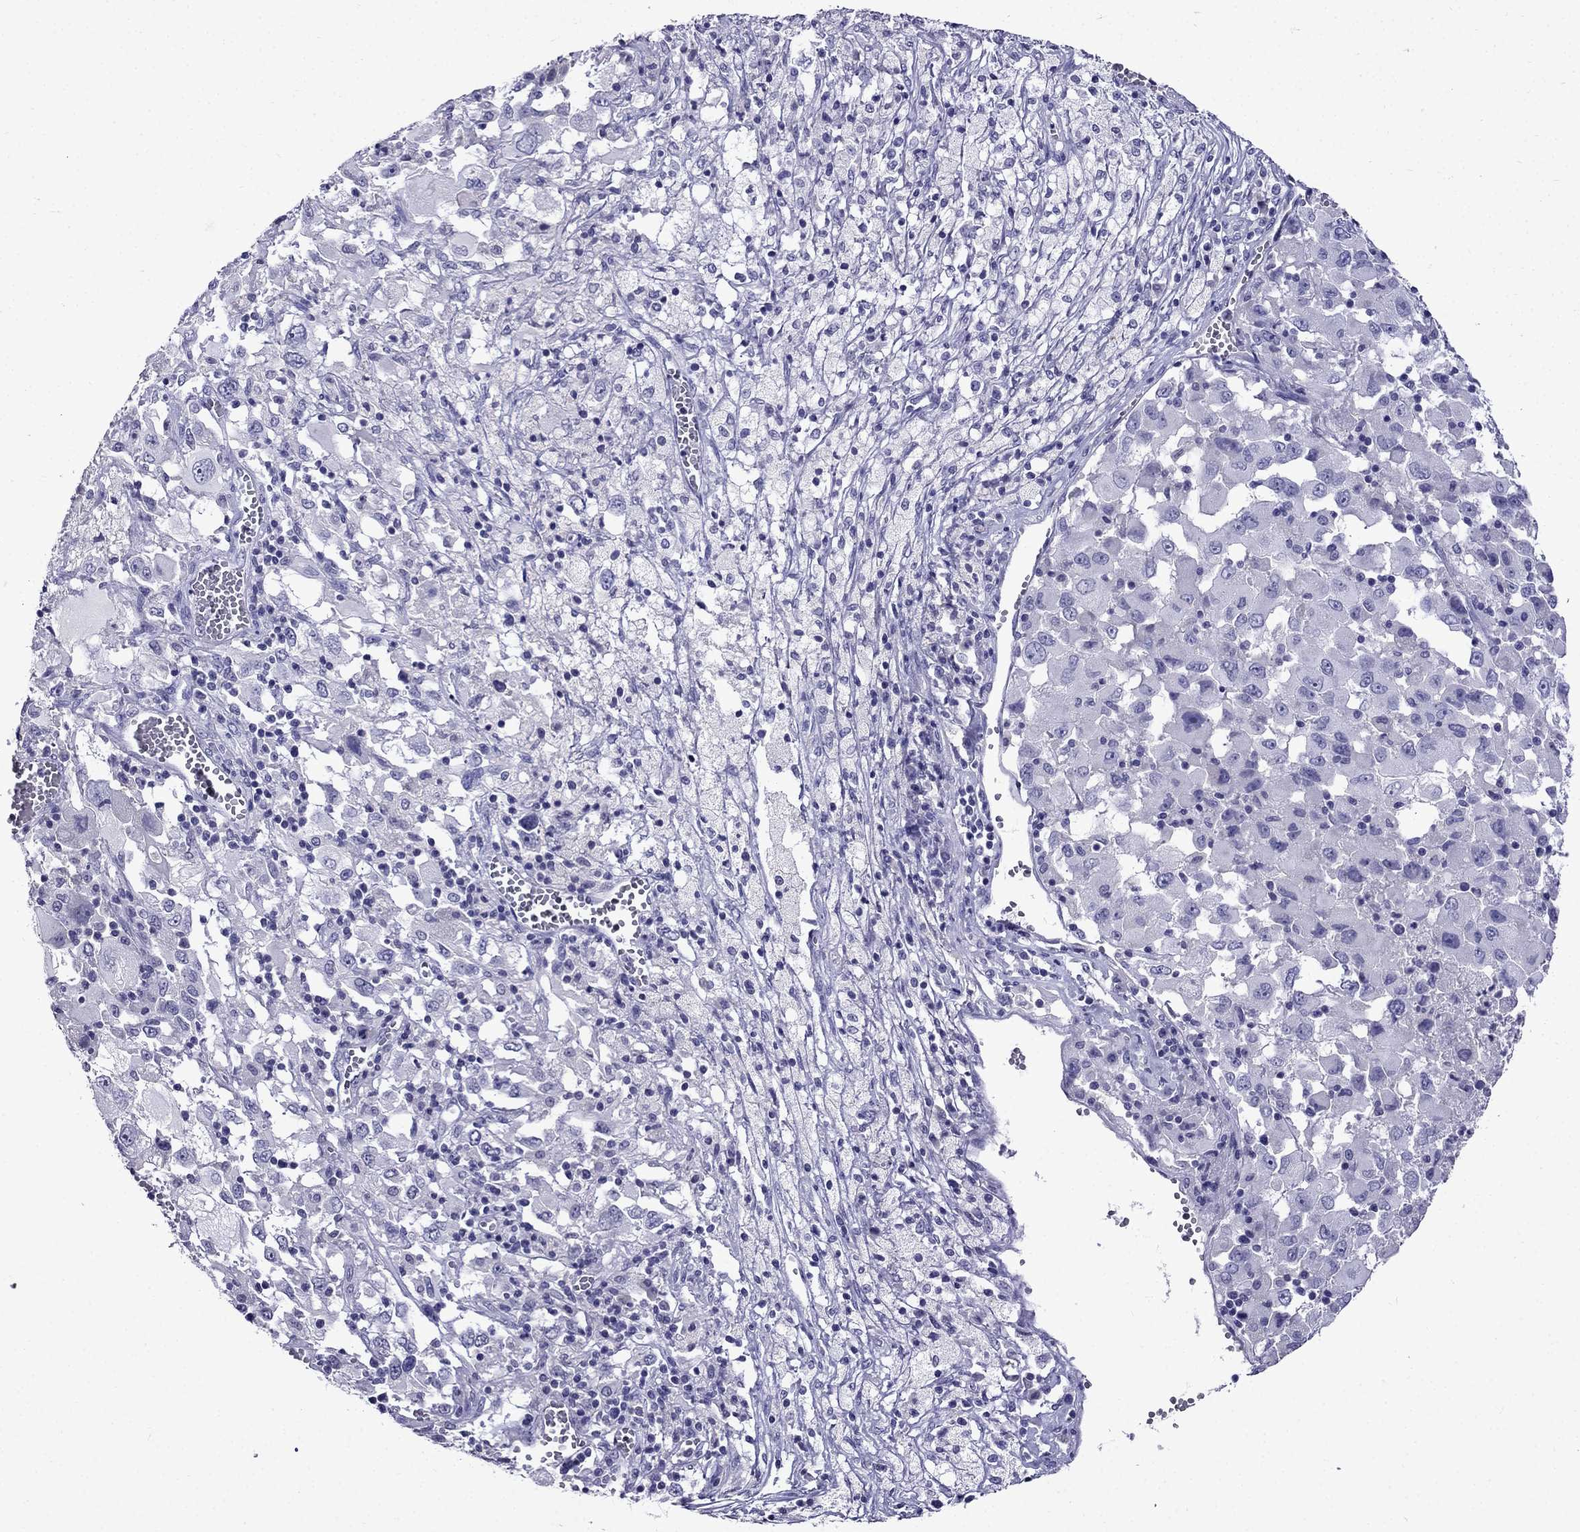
{"staining": {"intensity": "negative", "quantity": "none", "location": "none"}, "tissue": "melanoma", "cell_type": "Tumor cells", "image_type": "cancer", "snomed": [{"axis": "morphology", "description": "Malignant melanoma, Metastatic site"}, {"axis": "topography", "description": "Soft tissue"}], "caption": "High power microscopy micrograph of an IHC image of melanoma, revealing no significant positivity in tumor cells. (DAB (3,3'-diaminobenzidine) IHC visualized using brightfield microscopy, high magnification).", "gene": "DNAH17", "patient": {"sex": "male", "age": 50}}